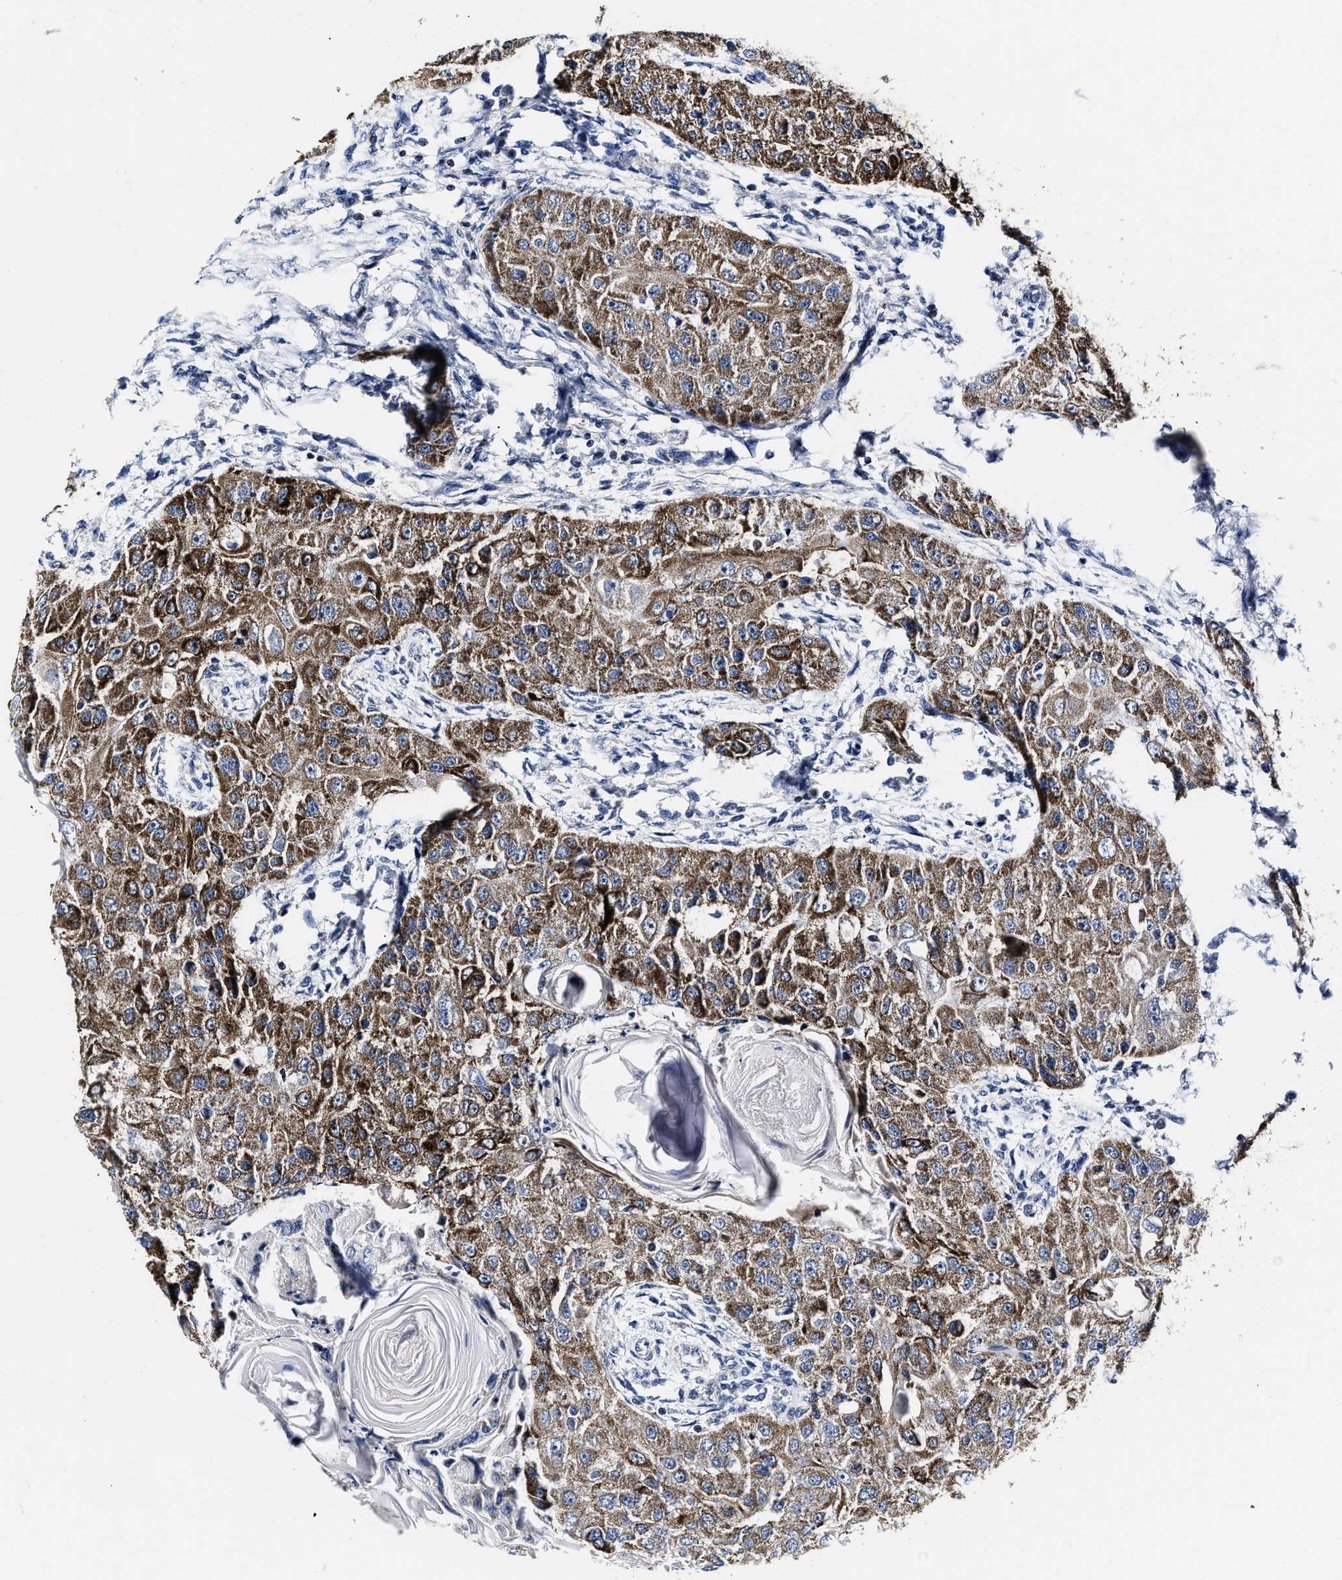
{"staining": {"intensity": "strong", "quantity": ">75%", "location": "cytoplasmic/membranous"}, "tissue": "head and neck cancer", "cell_type": "Tumor cells", "image_type": "cancer", "snomed": [{"axis": "morphology", "description": "Normal tissue, NOS"}, {"axis": "morphology", "description": "Squamous cell carcinoma, NOS"}, {"axis": "topography", "description": "Skeletal muscle"}, {"axis": "topography", "description": "Head-Neck"}], "caption": "Head and neck cancer (squamous cell carcinoma) stained with a brown dye reveals strong cytoplasmic/membranous positive expression in about >75% of tumor cells.", "gene": "HINT2", "patient": {"sex": "male", "age": 51}}